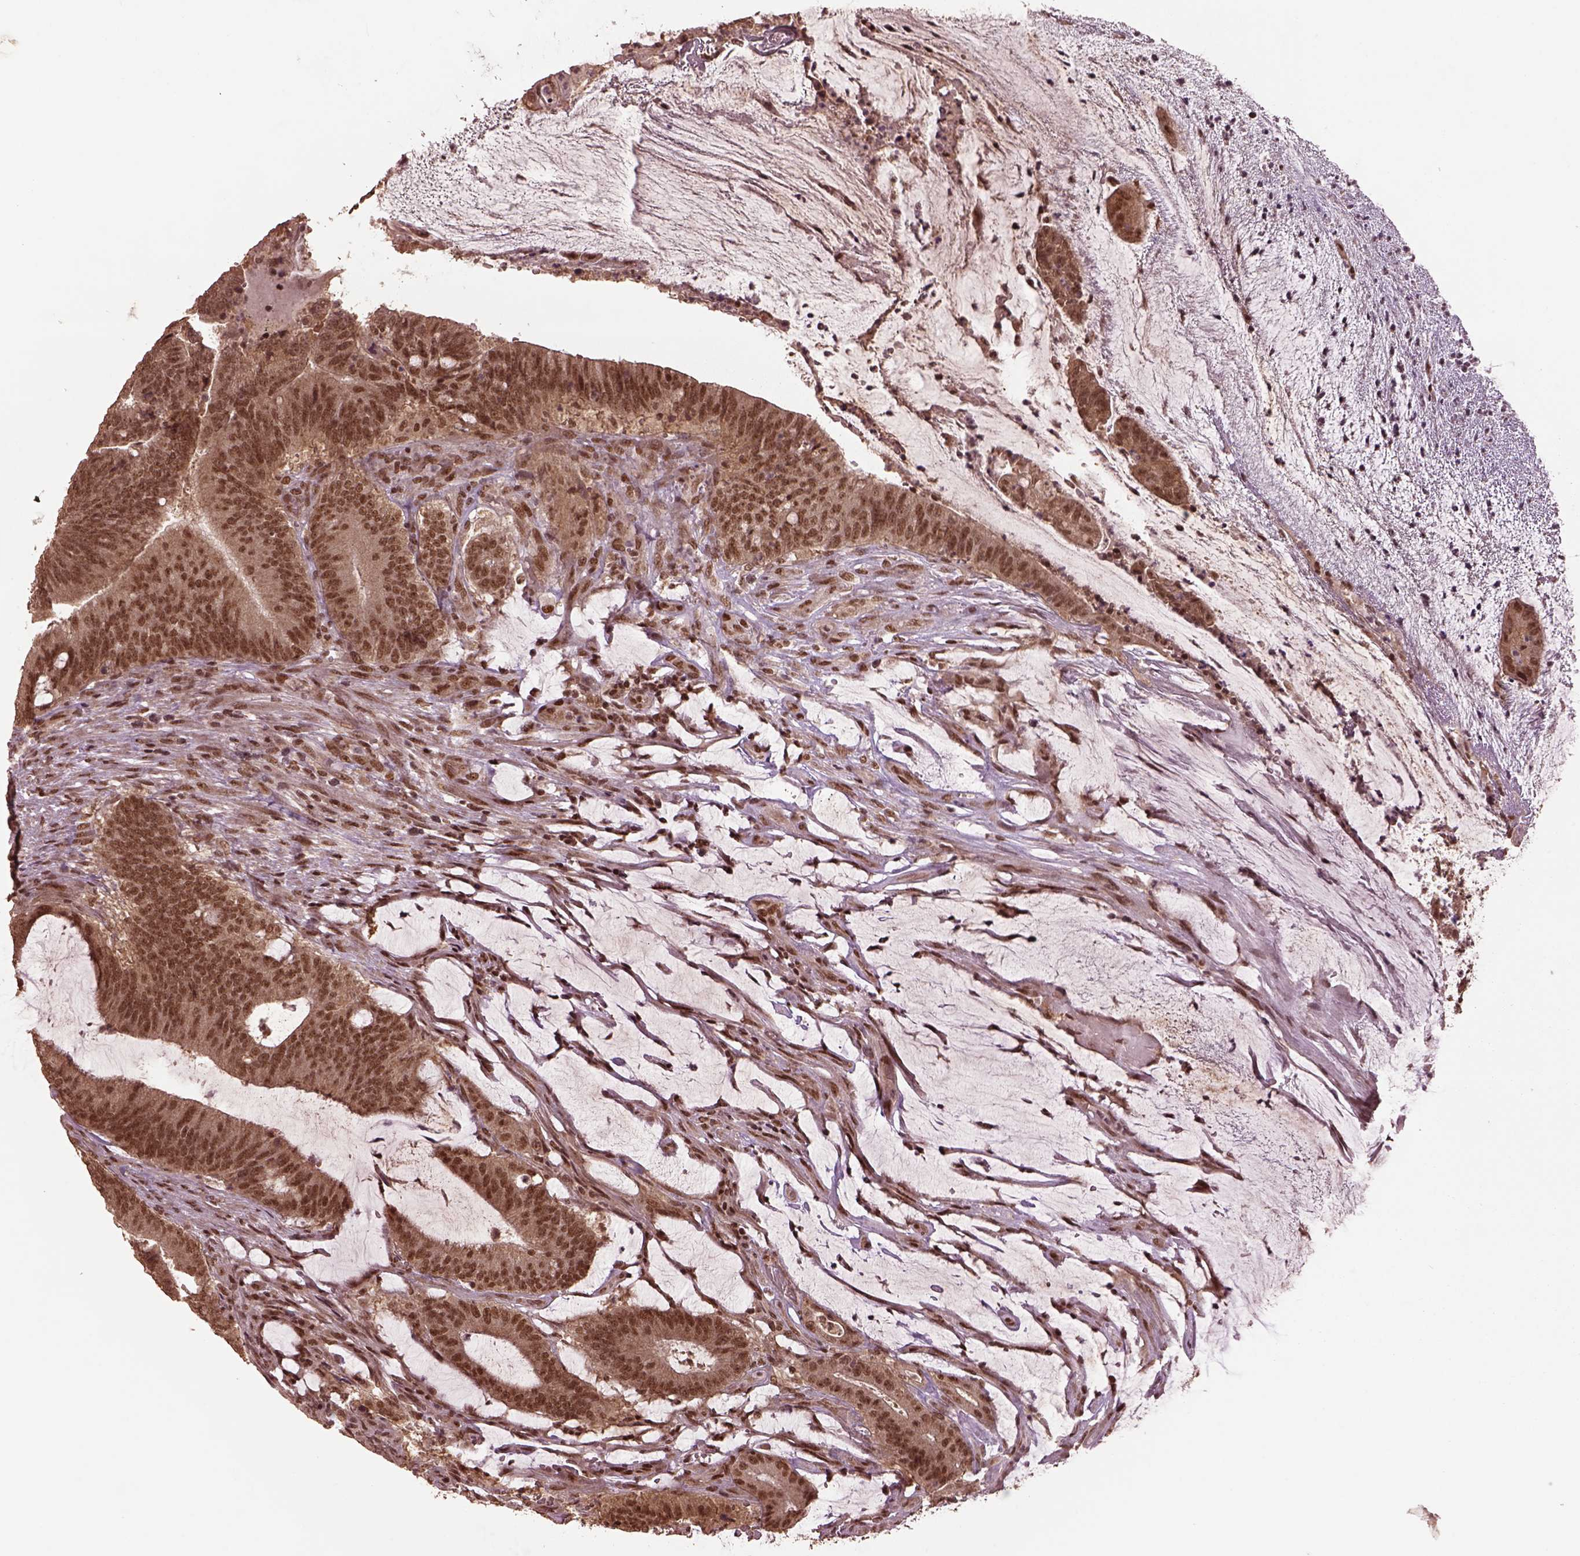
{"staining": {"intensity": "moderate", "quantity": ">75%", "location": "nuclear"}, "tissue": "colorectal cancer", "cell_type": "Tumor cells", "image_type": "cancer", "snomed": [{"axis": "morphology", "description": "Adenocarcinoma, NOS"}, {"axis": "topography", "description": "Colon"}], "caption": "Human colorectal cancer (adenocarcinoma) stained for a protein (brown) displays moderate nuclear positive expression in approximately >75% of tumor cells.", "gene": "BRD9", "patient": {"sex": "female", "age": 43}}